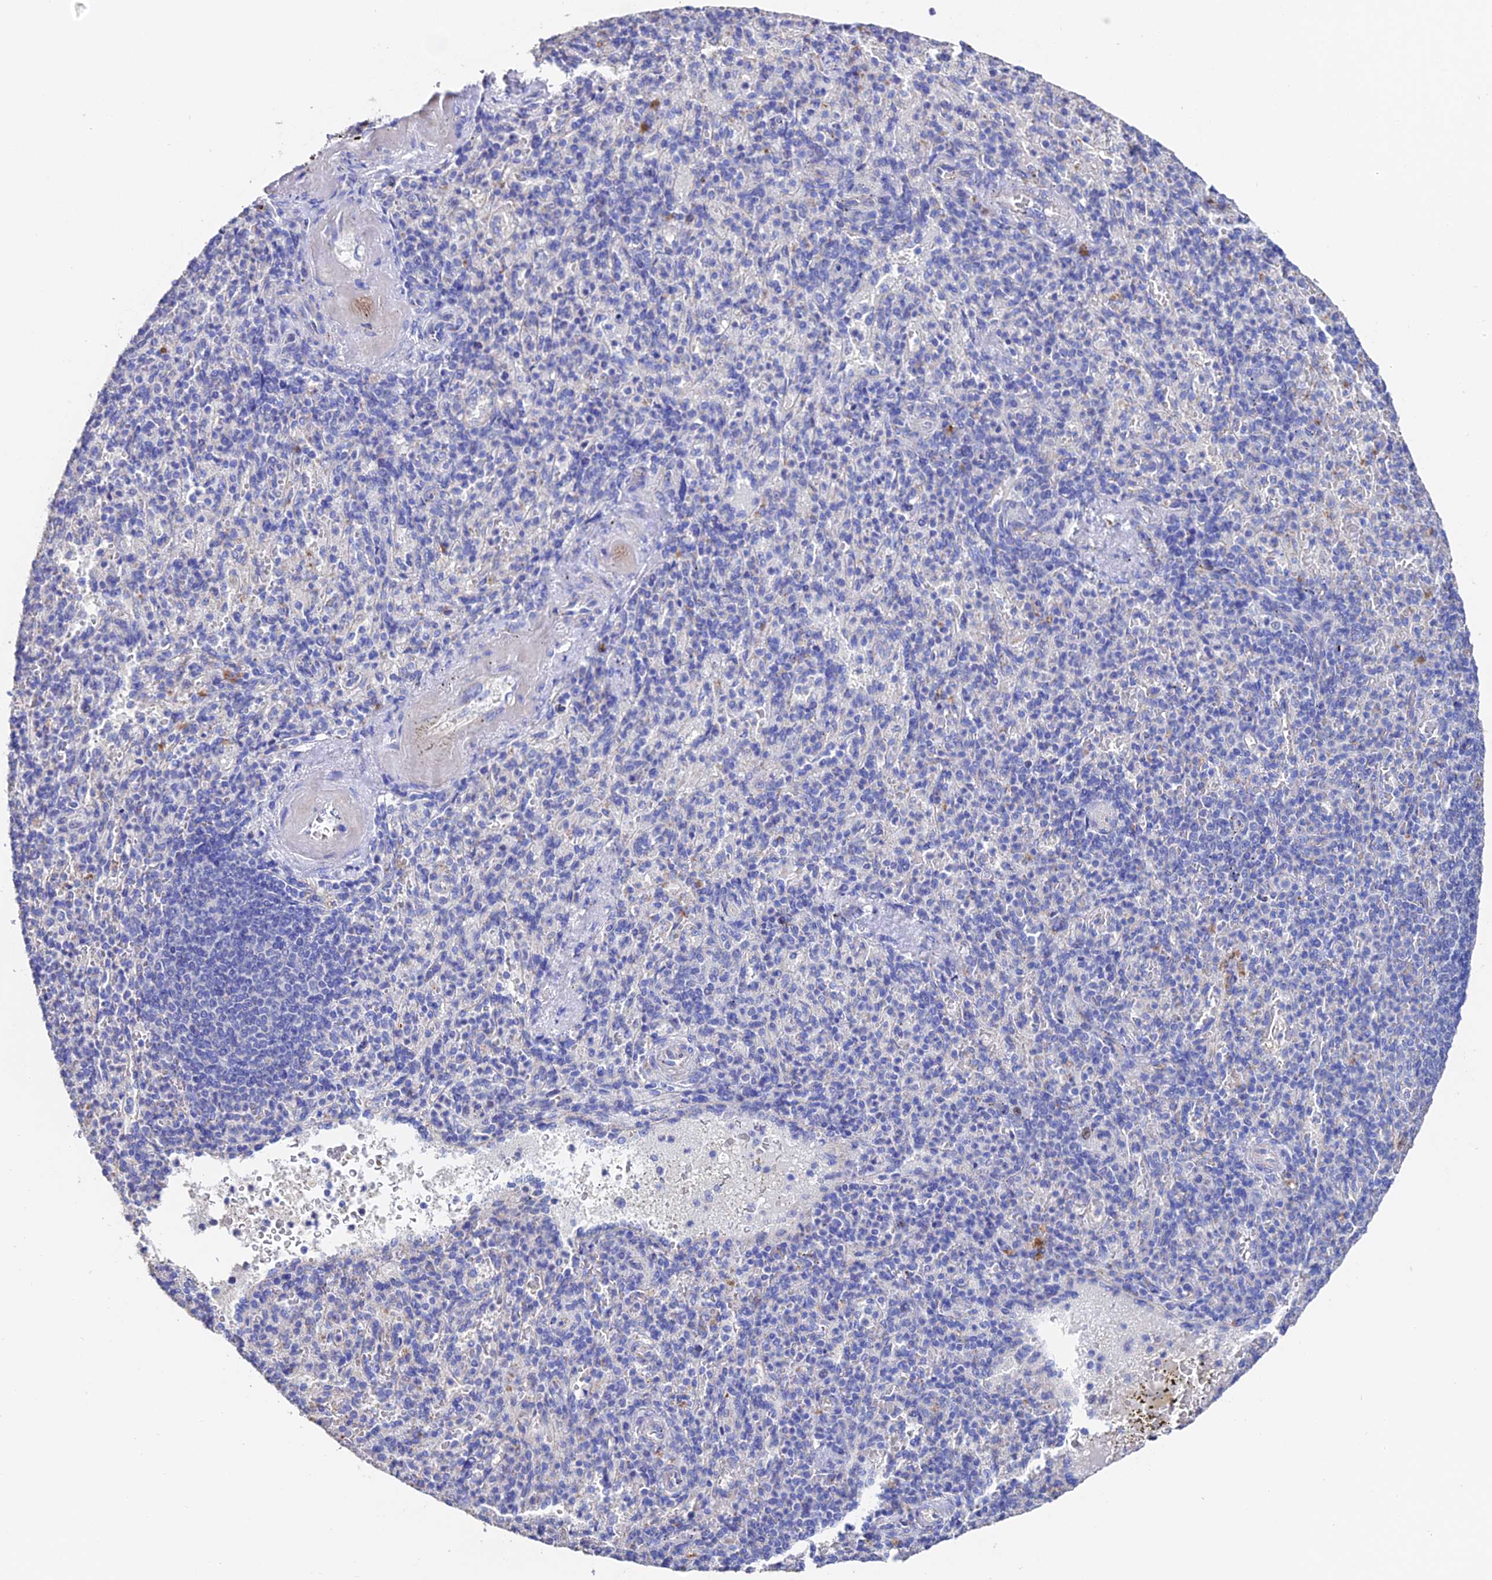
{"staining": {"intensity": "negative", "quantity": "none", "location": "none"}, "tissue": "spleen", "cell_type": "Cells in red pulp", "image_type": "normal", "snomed": [{"axis": "morphology", "description": "Normal tissue, NOS"}, {"axis": "topography", "description": "Spleen"}], "caption": "Immunohistochemical staining of unremarkable spleen demonstrates no significant expression in cells in red pulp. Nuclei are stained in blue.", "gene": "ESM1", "patient": {"sex": "female", "age": 74}}